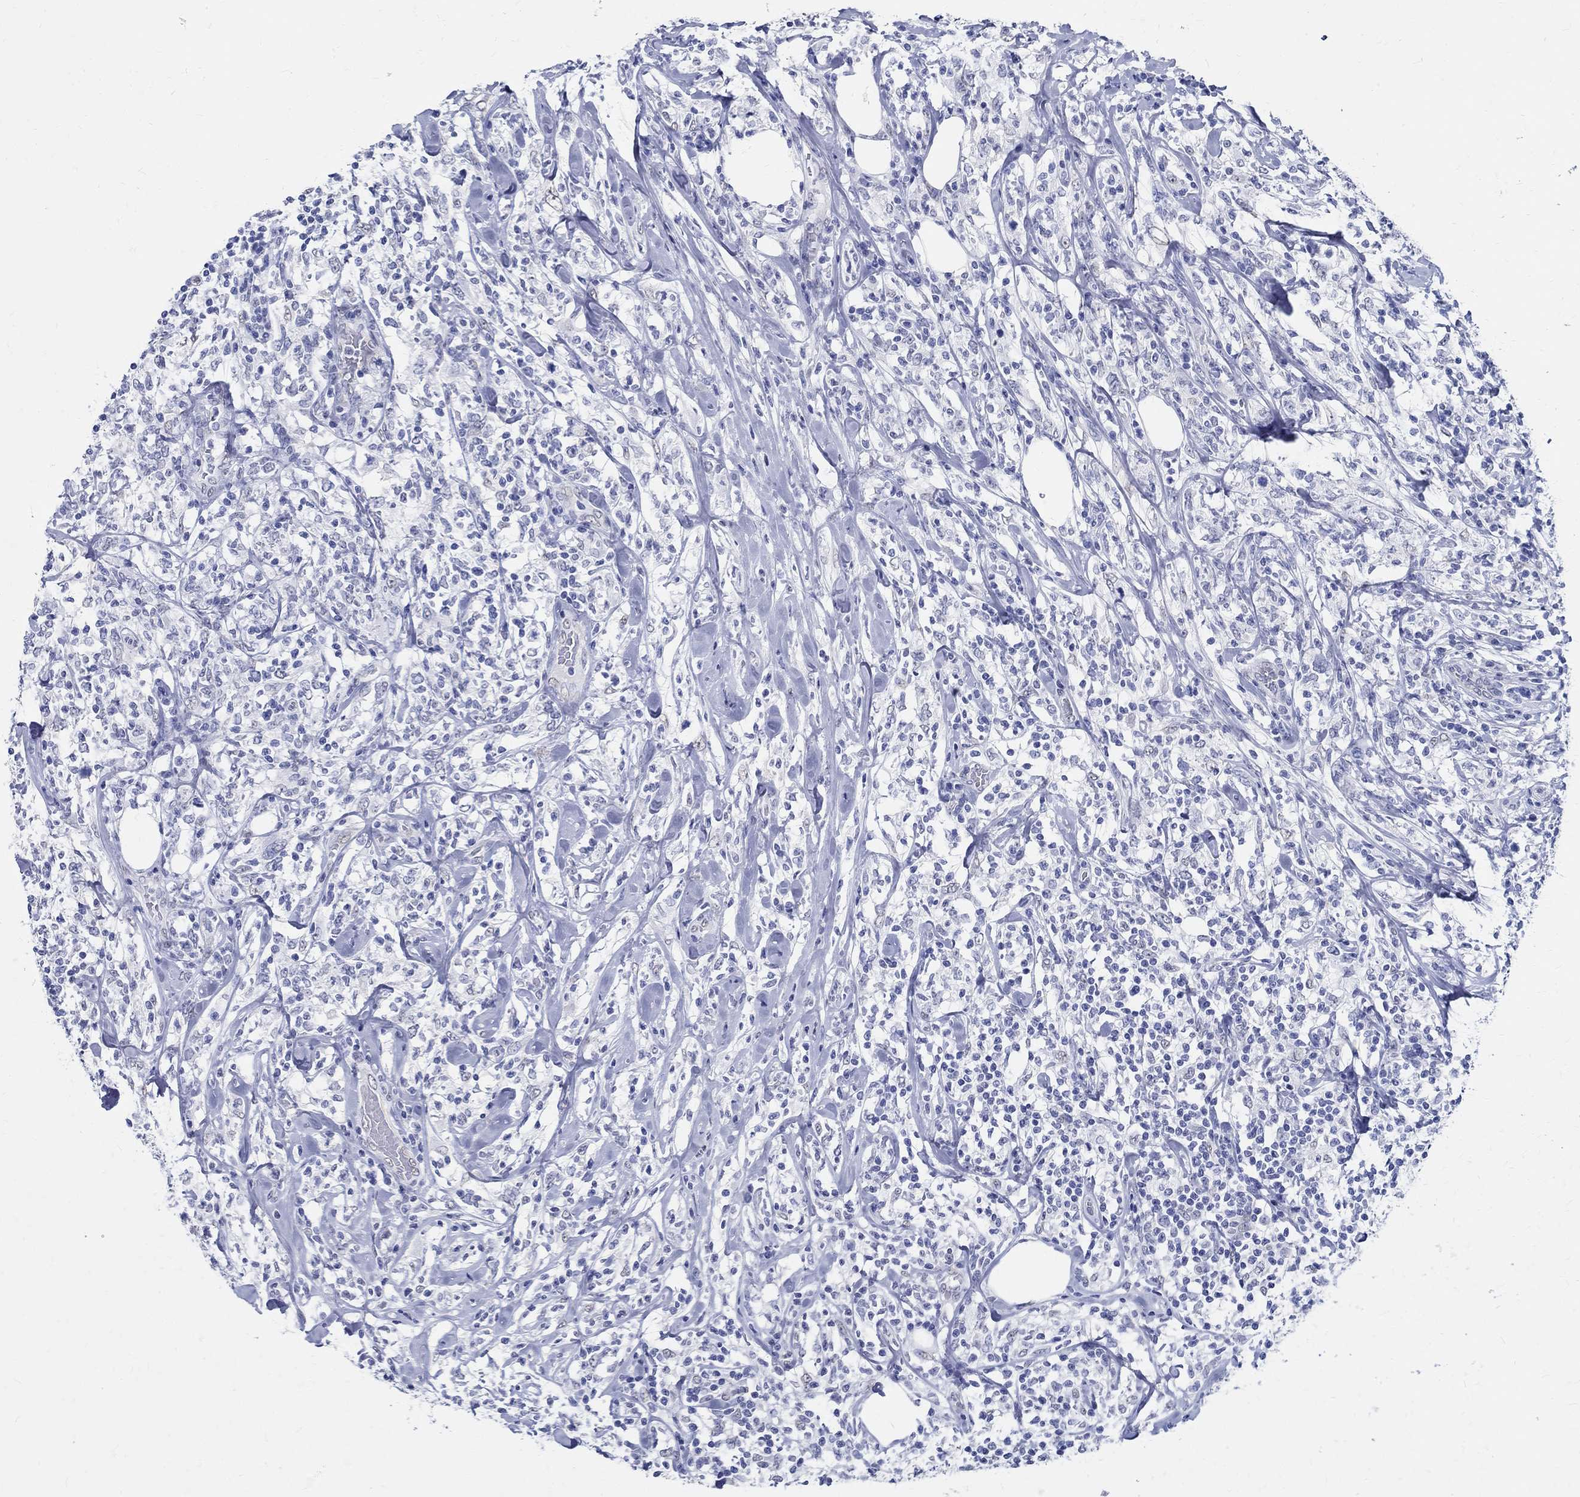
{"staining": {"intensity": "negative", "quantity": "none", "location": "none"}, "tissue": "lymphoma", "cell_type": "Tumor cells", "image_type": "cancer", "snomed": [{"axis": "morphology", "description": "Malignant lymphoma, non-Hodgkin's type, High grade"}, {"axis": "topography", "description": "Lymph node"}], "caption": "The histopathology image shows no significant staining in tumor cells of malignant lymphoma, non-Hodgkin's type (high-grade).", "gene": "TSPAN16", "patient": {"sex": "female", "age": 84}}